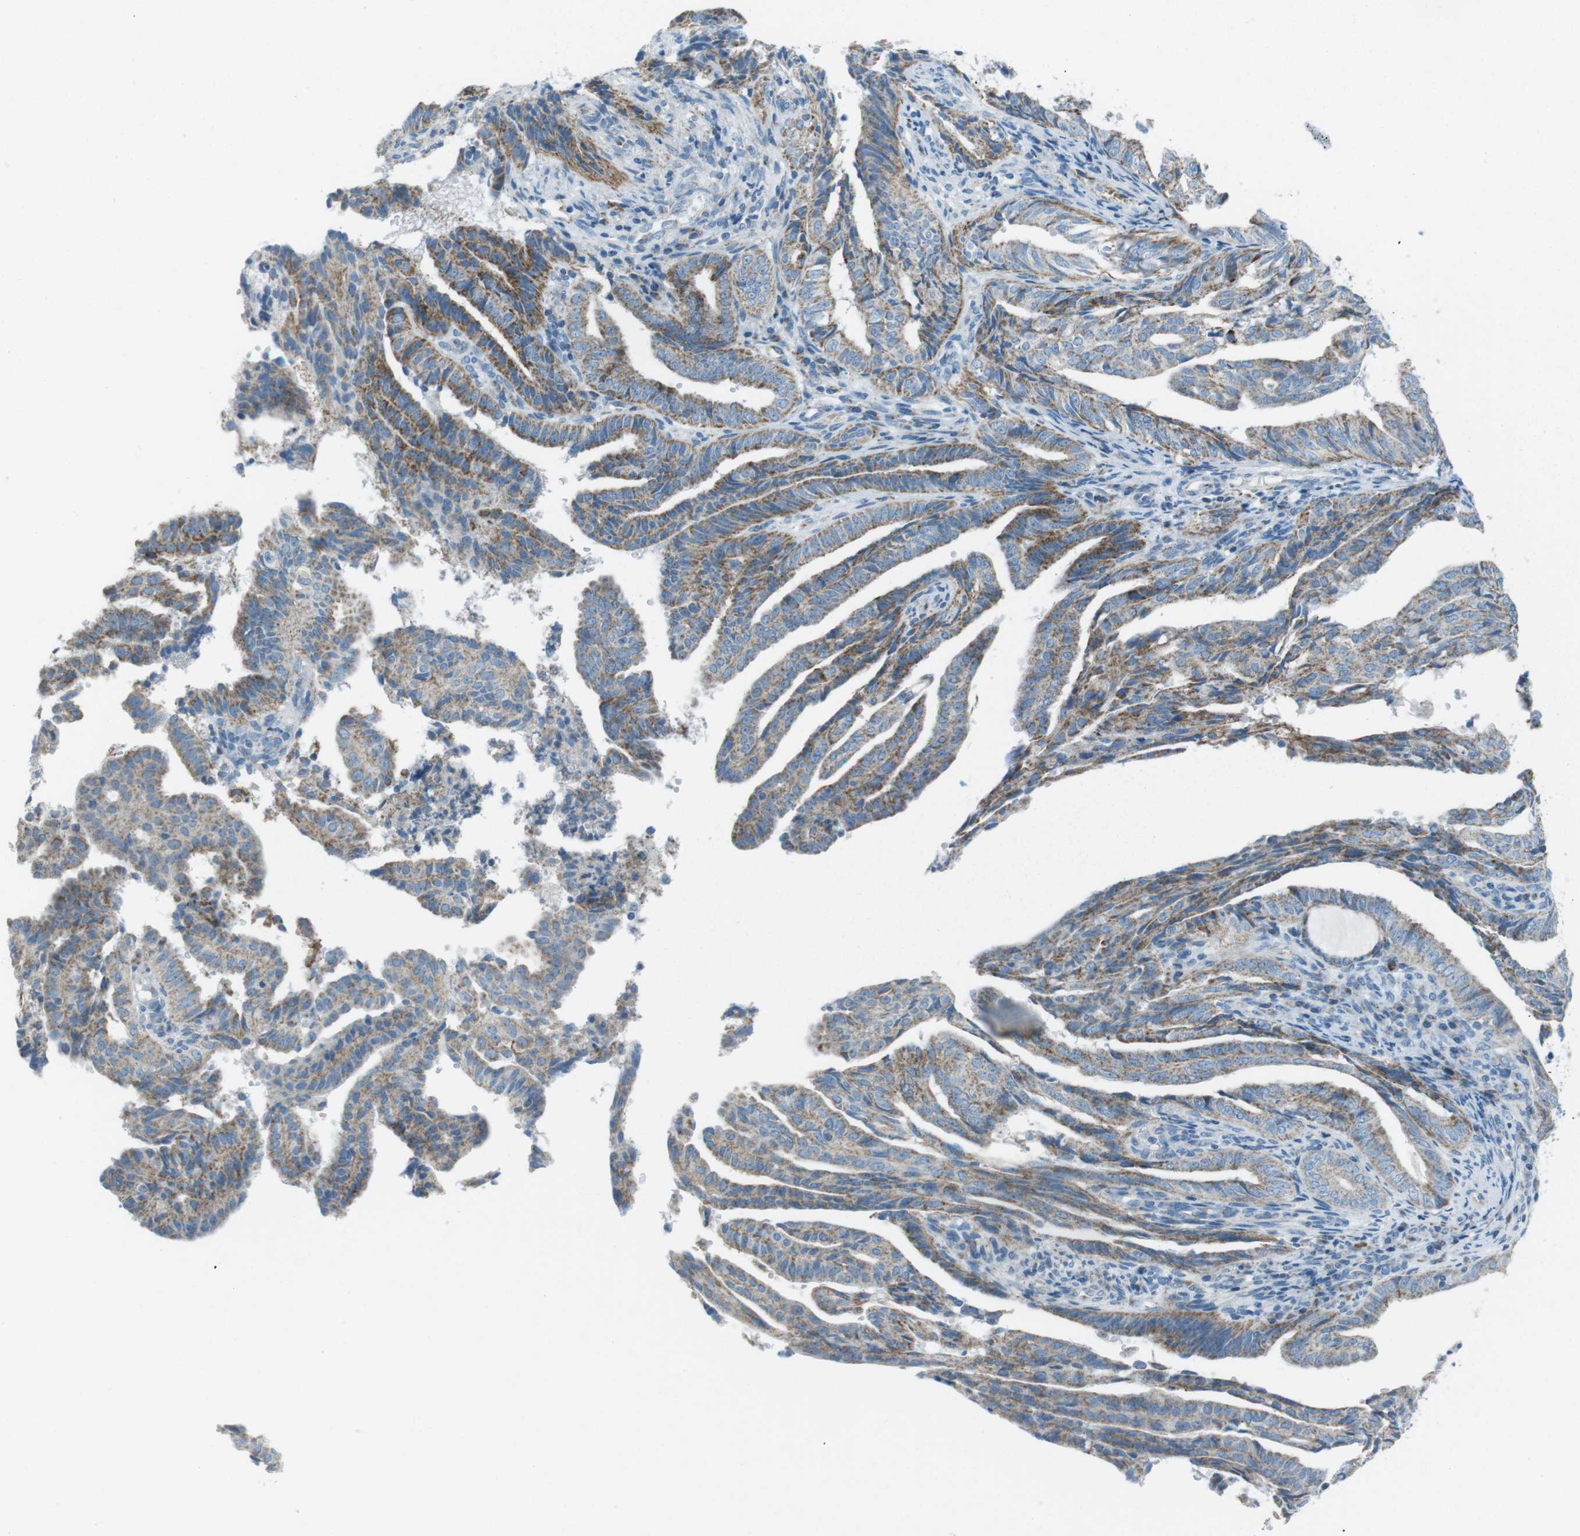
{"staining": {"intensity": "moderate", "quantity": "25%-75%", "location": "cytoplasmic/membranous"}, "tissue": "endometrial cancer", "cell_type": "Tumor cells", "image_type": "cancer", "snomed": [{"axis": "morphology", "description": "Adenocarcinoma, NOS"}, {"axis": "topography", "description": "Endometrium"}], "caption": "Immunohistochemistry (IHC) micrograph of neoplastic tissue: human adenocarcinoma (endometrial) stained using IHC exhibits medium levels of moderate protein expression localized specifically in the cytoplasmic/membranous of tumor cells, appearing as a cytoplasmic/membranous brown color.", "gene": "DNAJA3", "patient": {"sex": "female", "age": 58}}